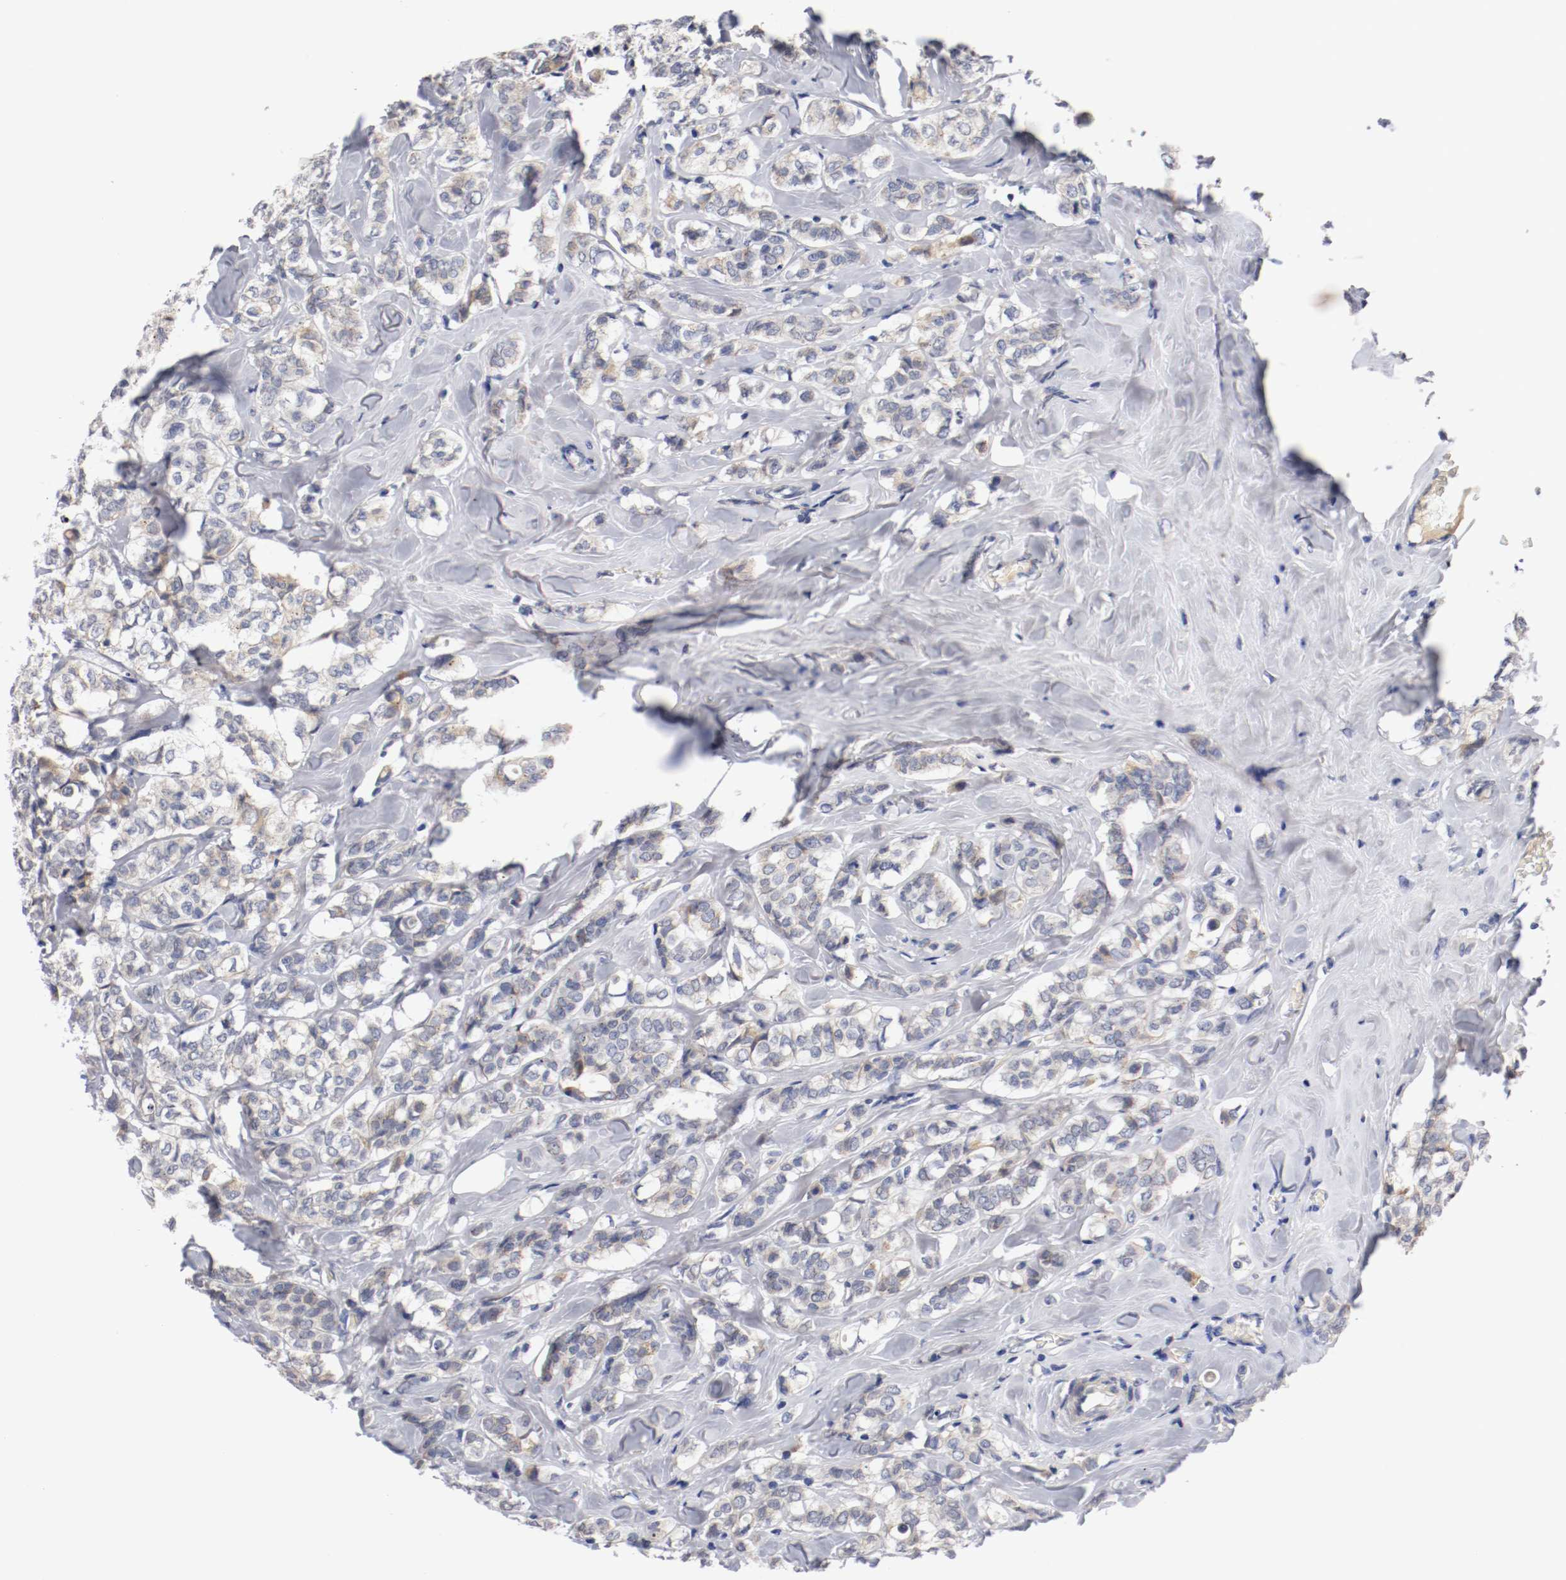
{"staining": {"intensity": "weak", "quantity": "25%-75%", "location": "cytoplasmic/membranous"}, "tissue": "breast cancer", "cell_type": "Tumor cells", "image_type": "cancer", "snomed": [{"axis": "morphology", "description": "Lobular carcinoma"}, {"axis": "topography", "description": "Breast"}], "caption": "Immunohistochemistry (IHC) (DAB (3,3'-diaminobenzidine)) staining of breast cancer (lobular carcinoma) reveals weak cytoplasmic/membranous protein staining in about 25%-75% of tumor cells.", "gene": "PCSK6", "patient": {"sex": "female", "age": 60}}